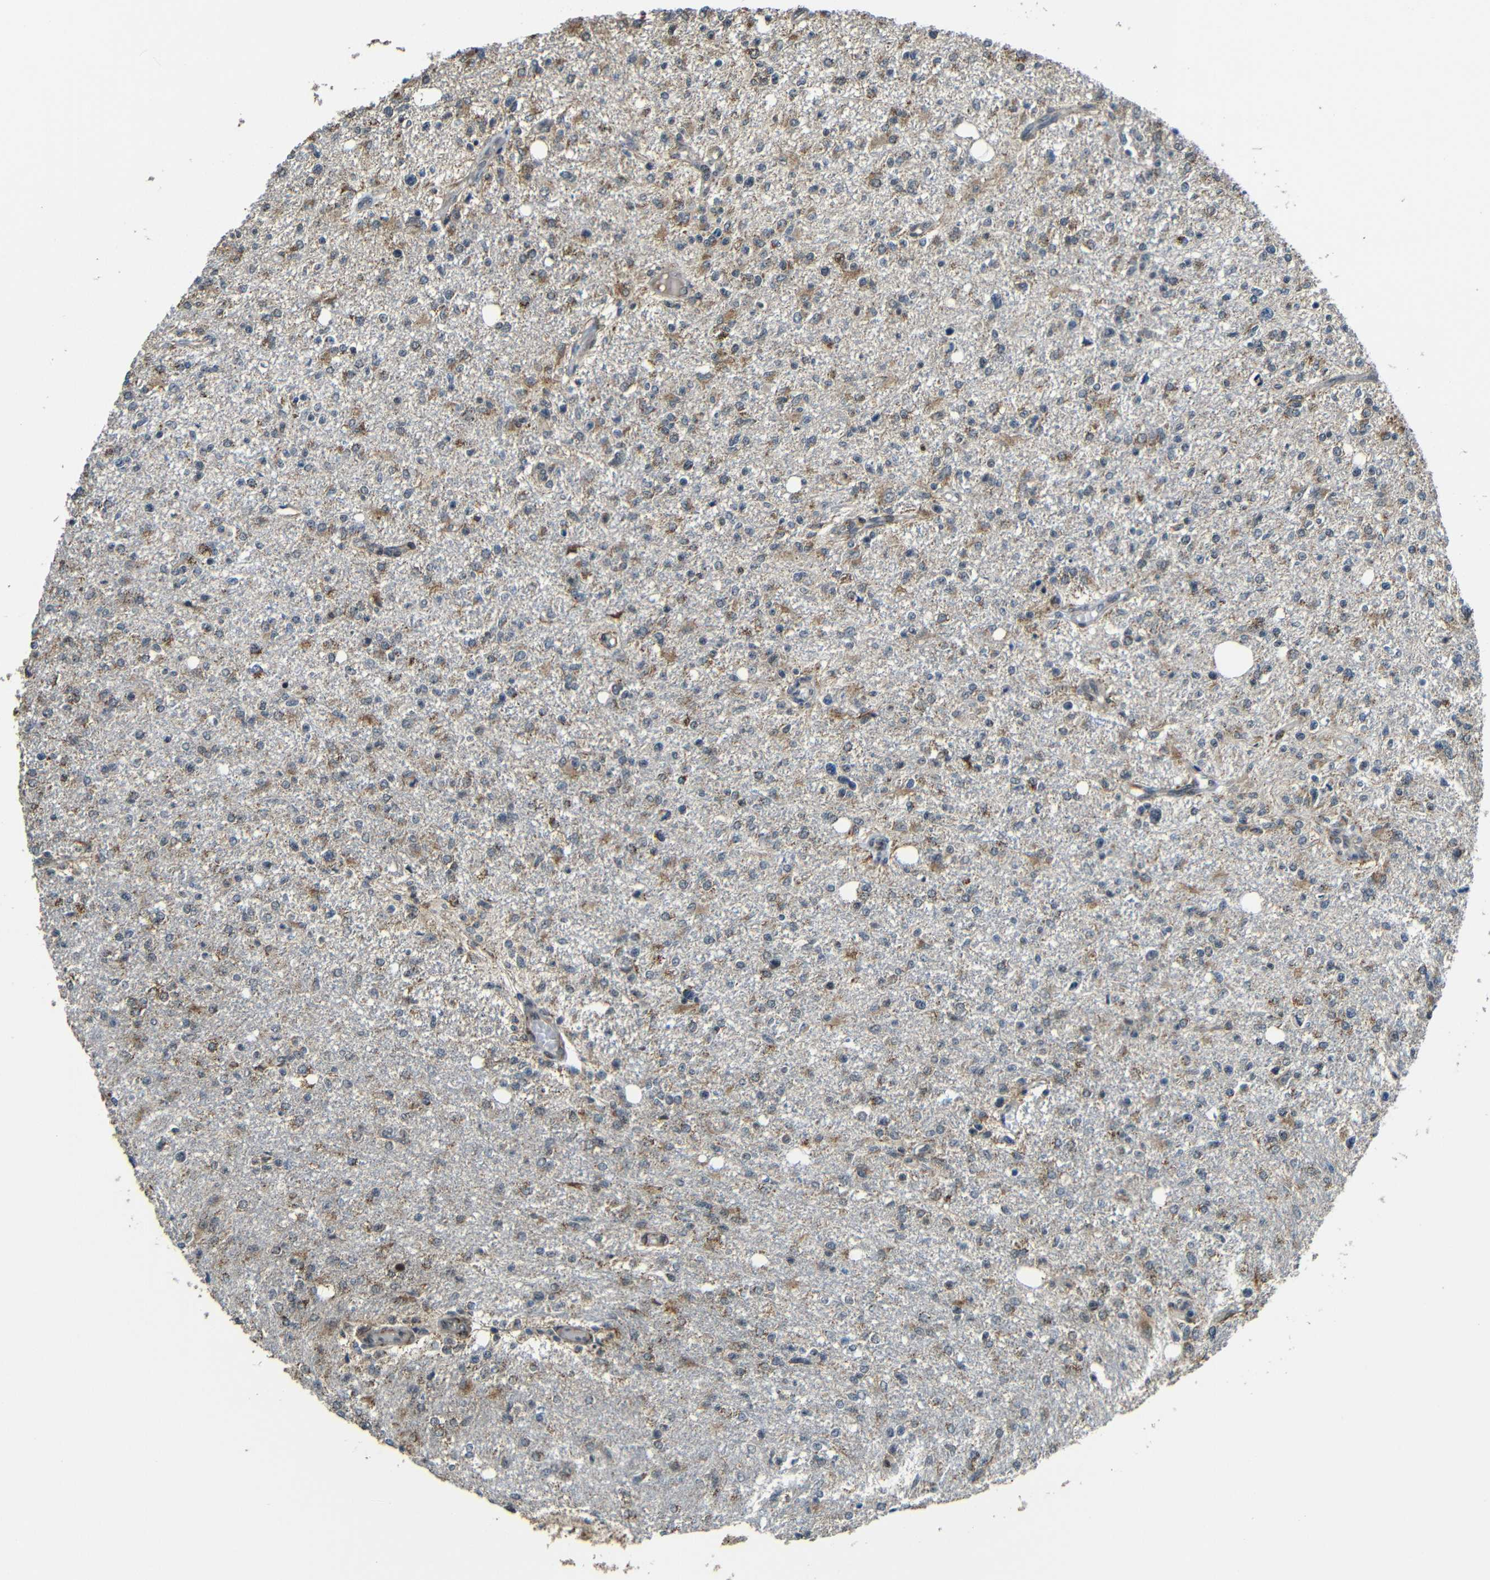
{"staining": {"intensity": "moderate", "quantity": "25%-75%", "location": "cytoplasmic/membranous"}, "tissue": "glioma", "cell_type": "Tumor cells", "image_type": "cancer", "snomed": [{"axis": "morphology", "description": "Glioma, malignant, High grade"}, {"axis": "topography", "description": "Cerebral cortex"}], "caption": "This is an image of IHC staining of malignant glioma (high-grade), which shows moderate positivity in the cytoplasmic/membranous of tumor cells.", "gene": "FAM172A", "patient": {"sex": "male", "age": 76}}